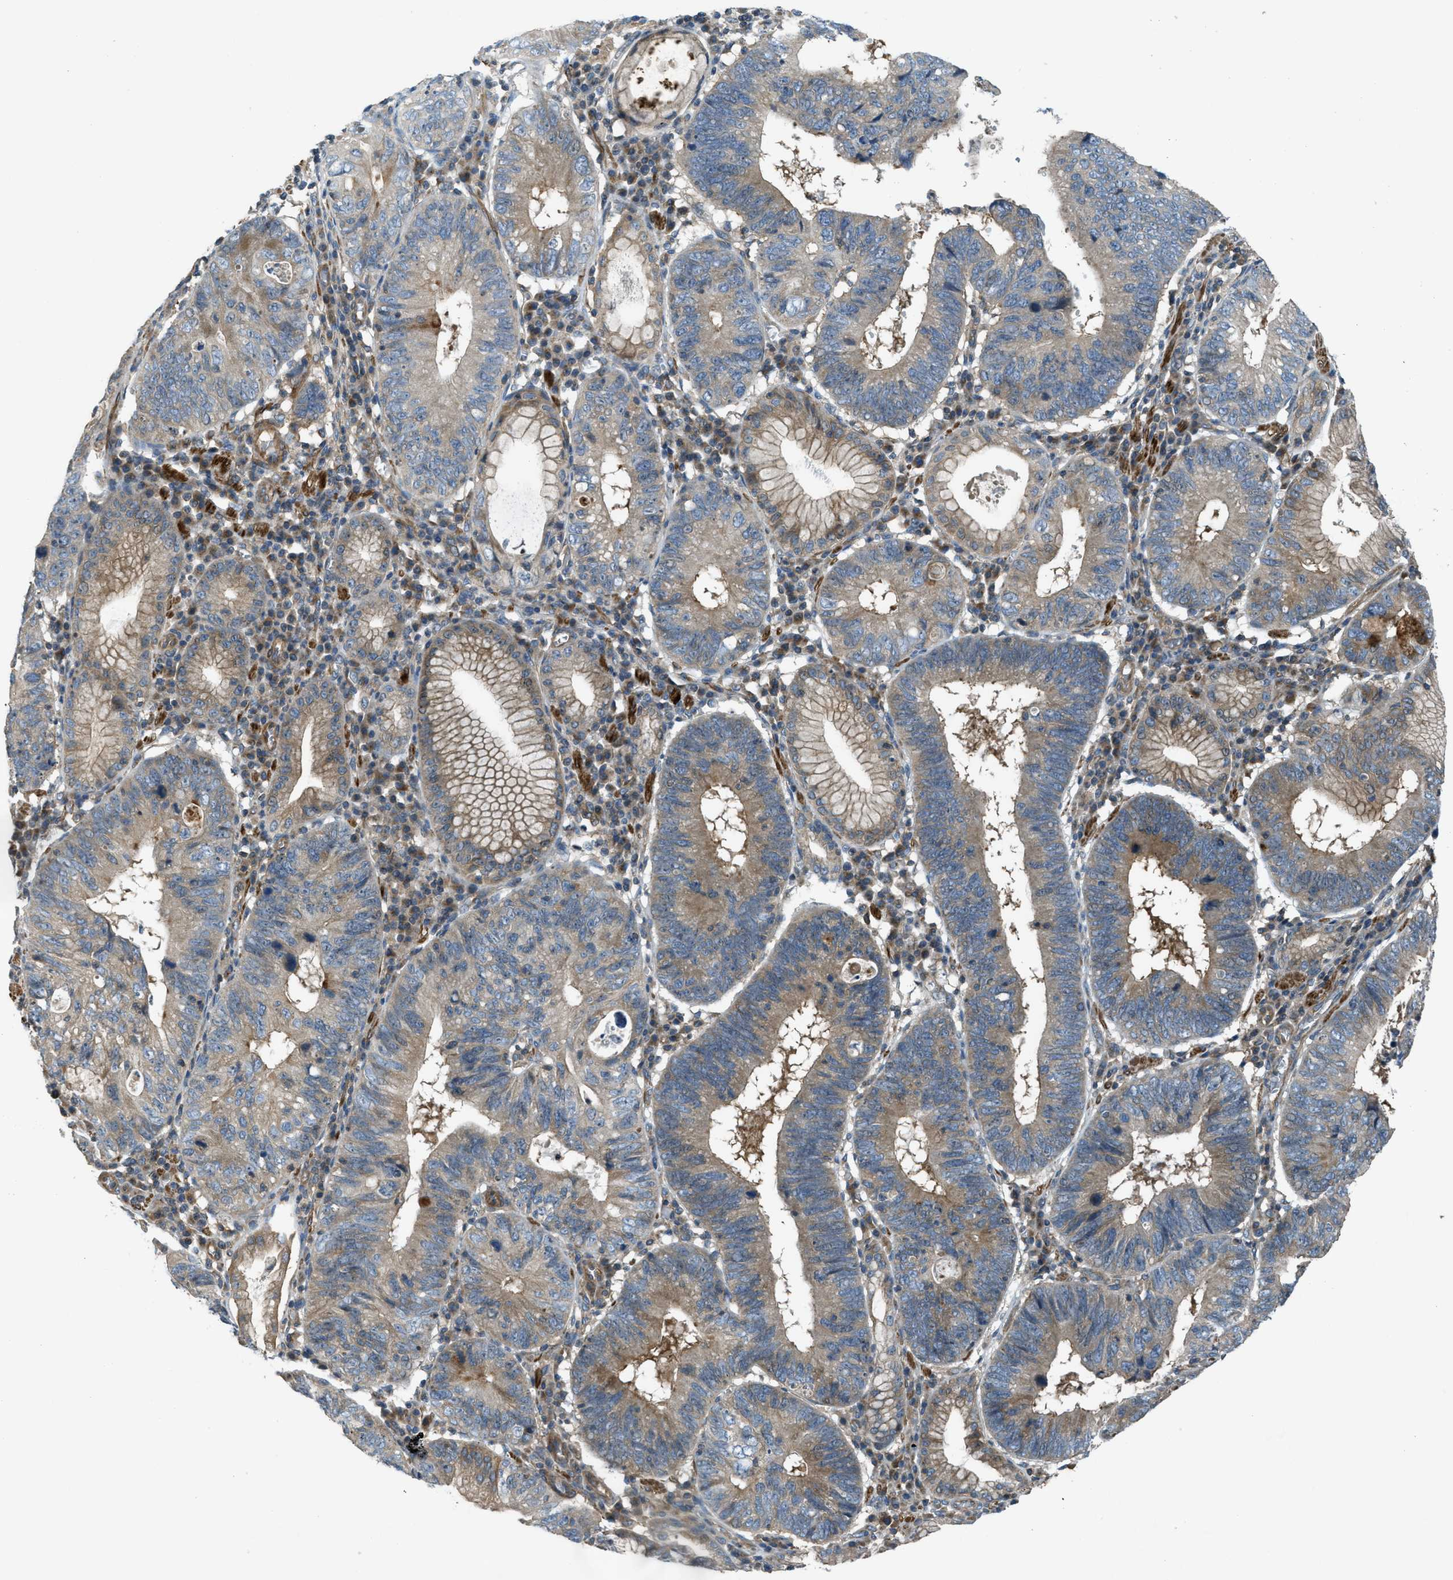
{"staining": {"intensity": "moderate", "quantity": ">75%", "location": "cytoplasmic/membranous"}, "tissue": "stomach cancer", "cell_type": "Tumor cells", "image_type": "cancer", "snomed": [{"axis": "morphology", "description": "Adenocarcinoma, NOS"}, {"axis": "topography", "description": "Stomach"}], "caption": "DAB (3,3'-diaminobenzidine) immunohistochemical staining of human stomach adenocarcinoma exhibits moderate cytoplasmic/membranous protein staining in approximately >75% of tumor cells.", "gene": "VEZT", "patient": {"sex": "male", "age": 59}}